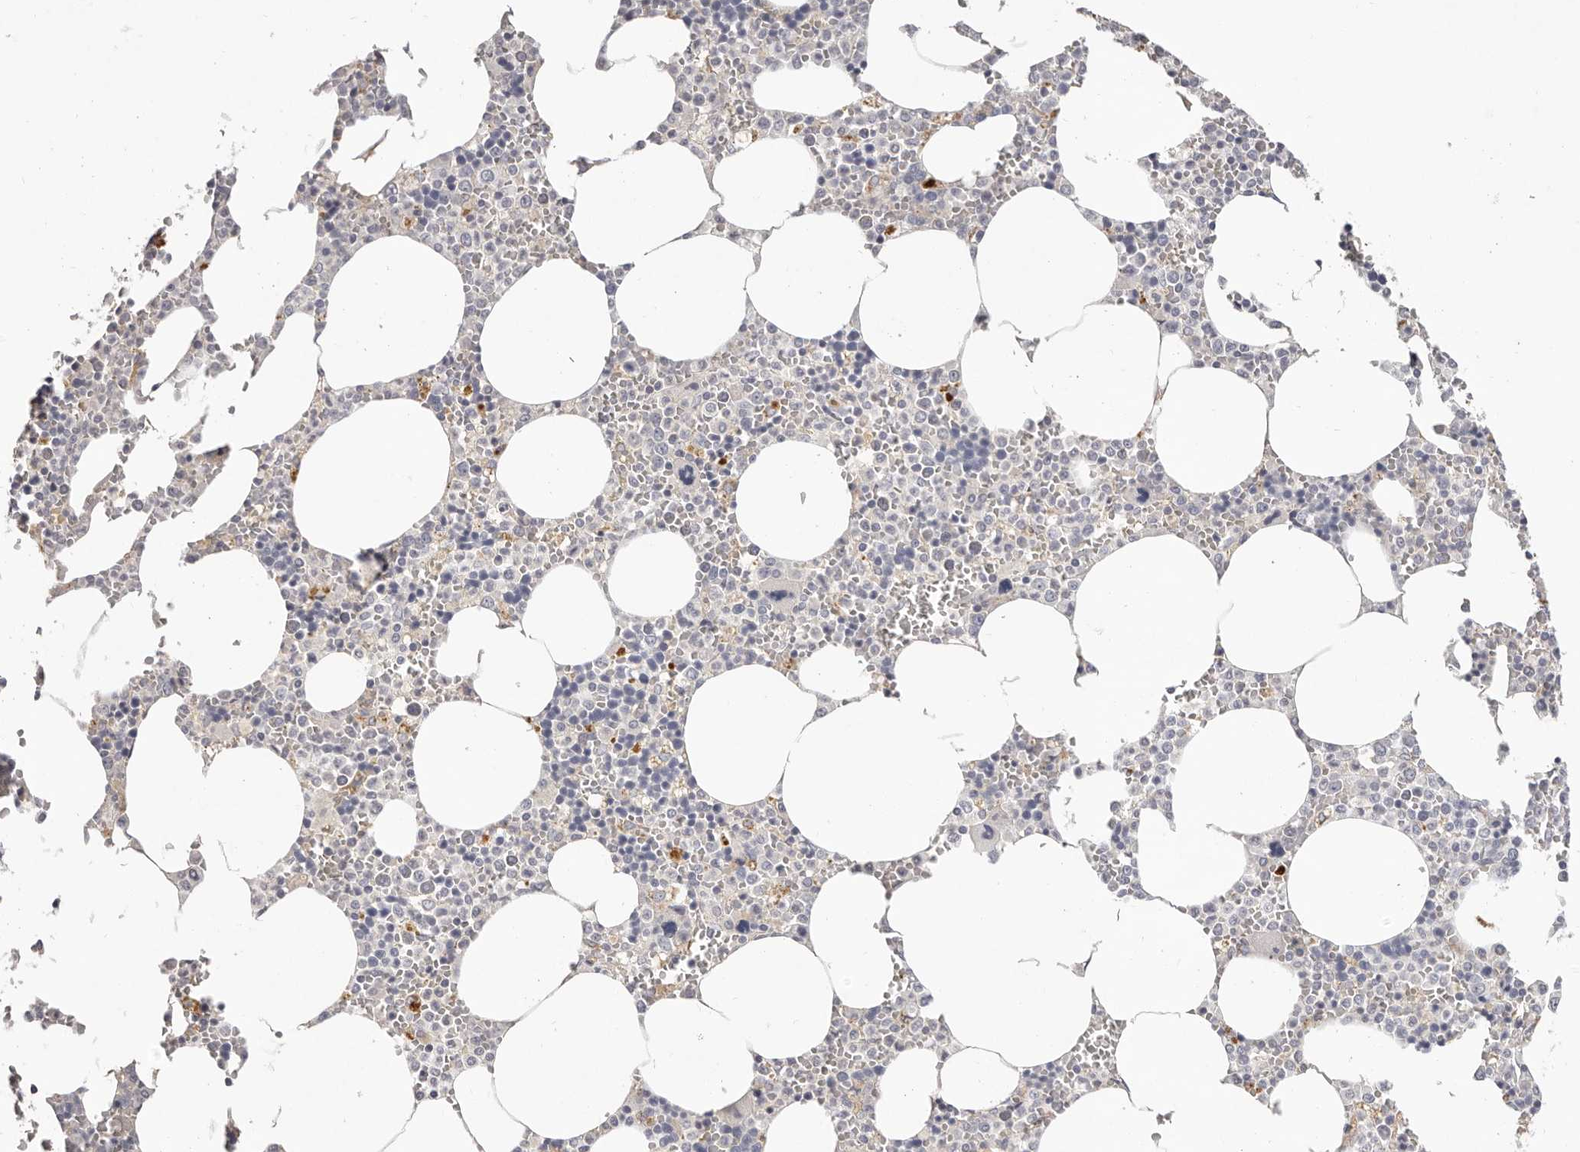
{"staining": {"intensity": "negative", "quantity": "none", "location": "none"}, "tissue": "bone marrow", "cell_type": "Hematopoietic cells", "image_type": "normal", "snomed": [{"axis": "morphology", "description": "Normal tissue, NOS"}, {"axis": "topography", "description": "Bone marrow"}], "caption": "A high-resolution micrograph shows IHC staining of unremarkable bone marrow, which exhibits no significant positivity in hematopoietic cells.", "gene": "SCUBE2", "patient": {"sex": "male", "age": 70}}